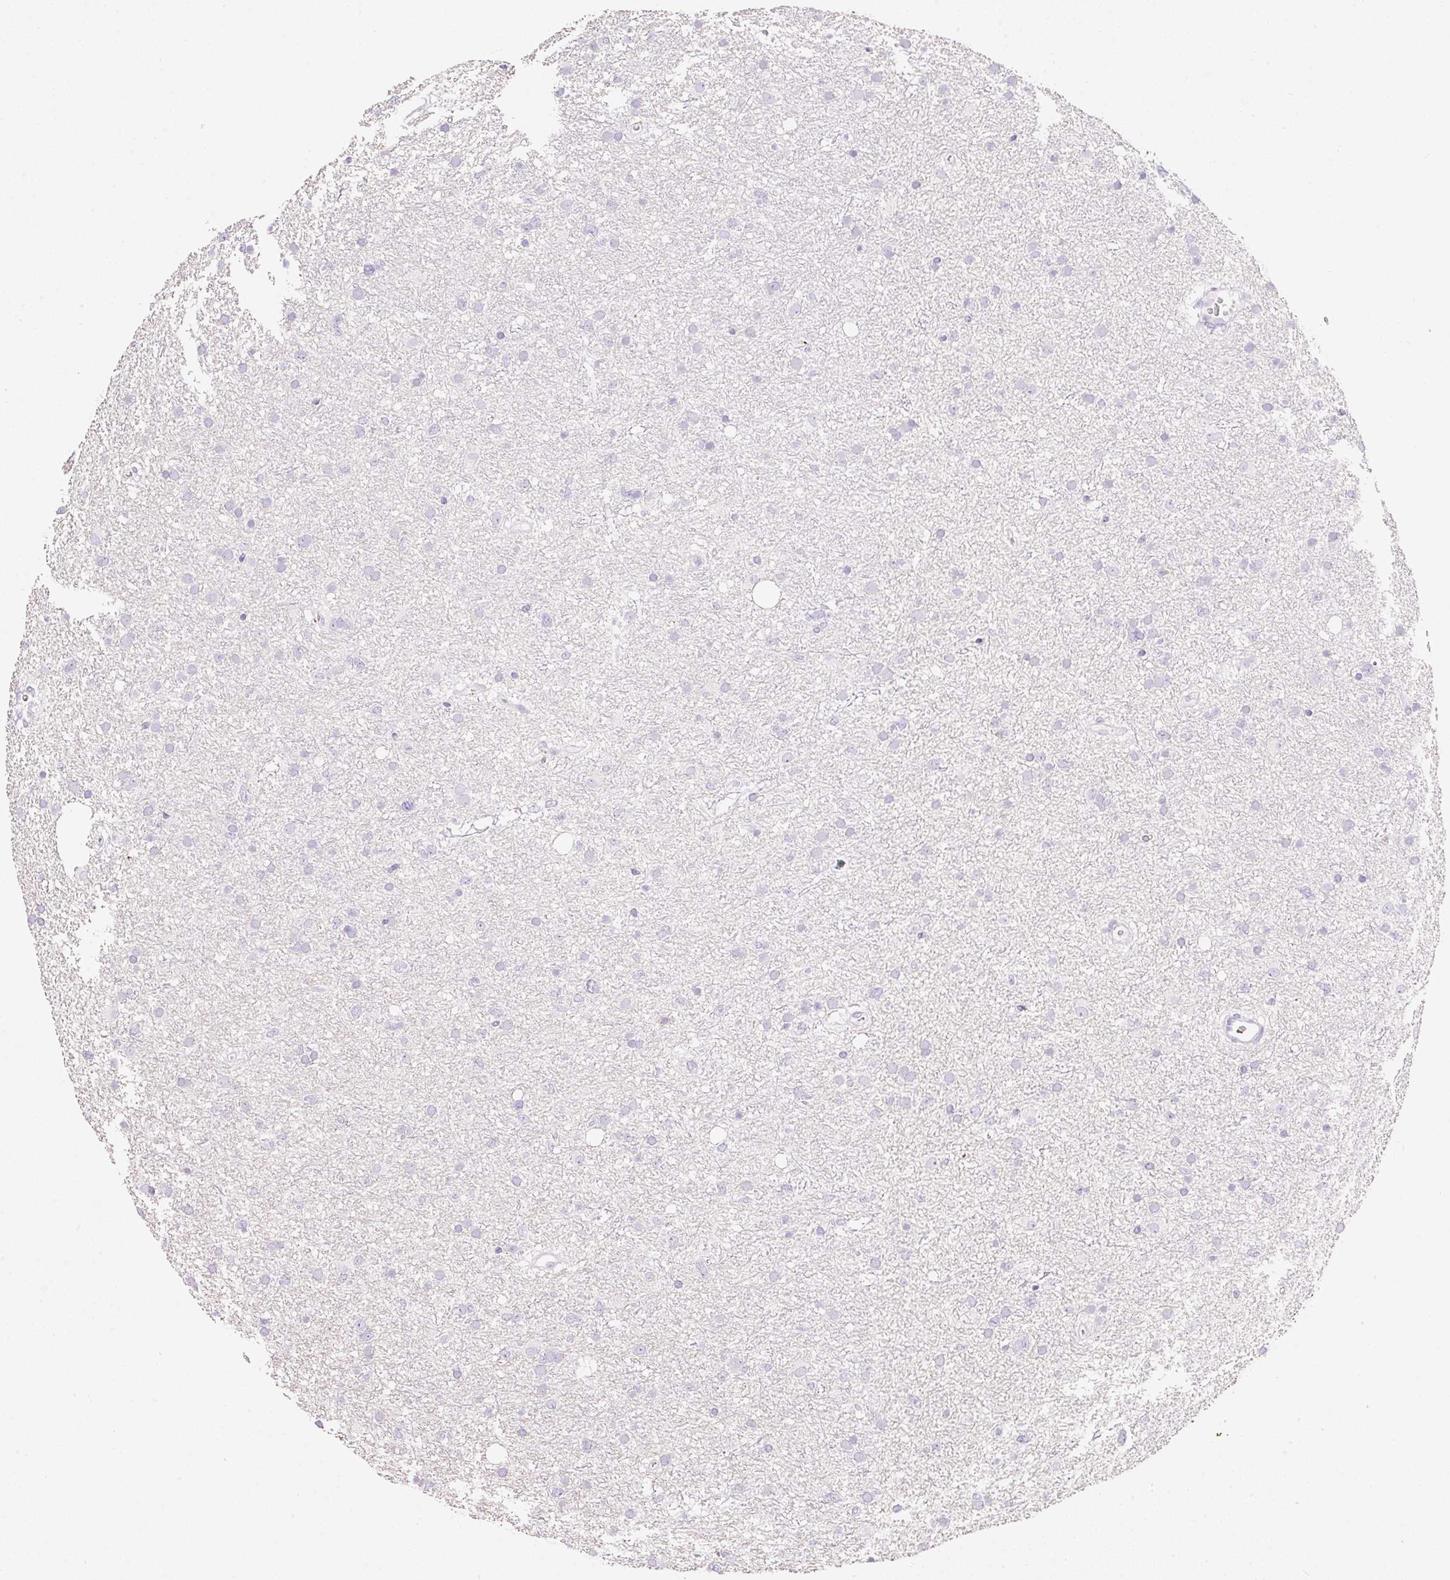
{"staining": {"intensity": "negative", "quantity": "none", "location": "none"}, "tissue": "glioma", "cell_type": "Tumor cells", "image_type": "cancer", "snomed": [{"axis": "morphology", "description": "Glioma, malignant, Low grade"}, {"axis": "topography", "description": "Cerebral cortex"}], "caption": "Tumor cells show no significant staining in glioma. The staining is performed using DAB (3,3'-diaminobenzidine) brown chromogen with nuclei counter-stained in using hematoxylin.", "gene": "CYB561A3", "patient": {"sex": "female", "age": 39}}